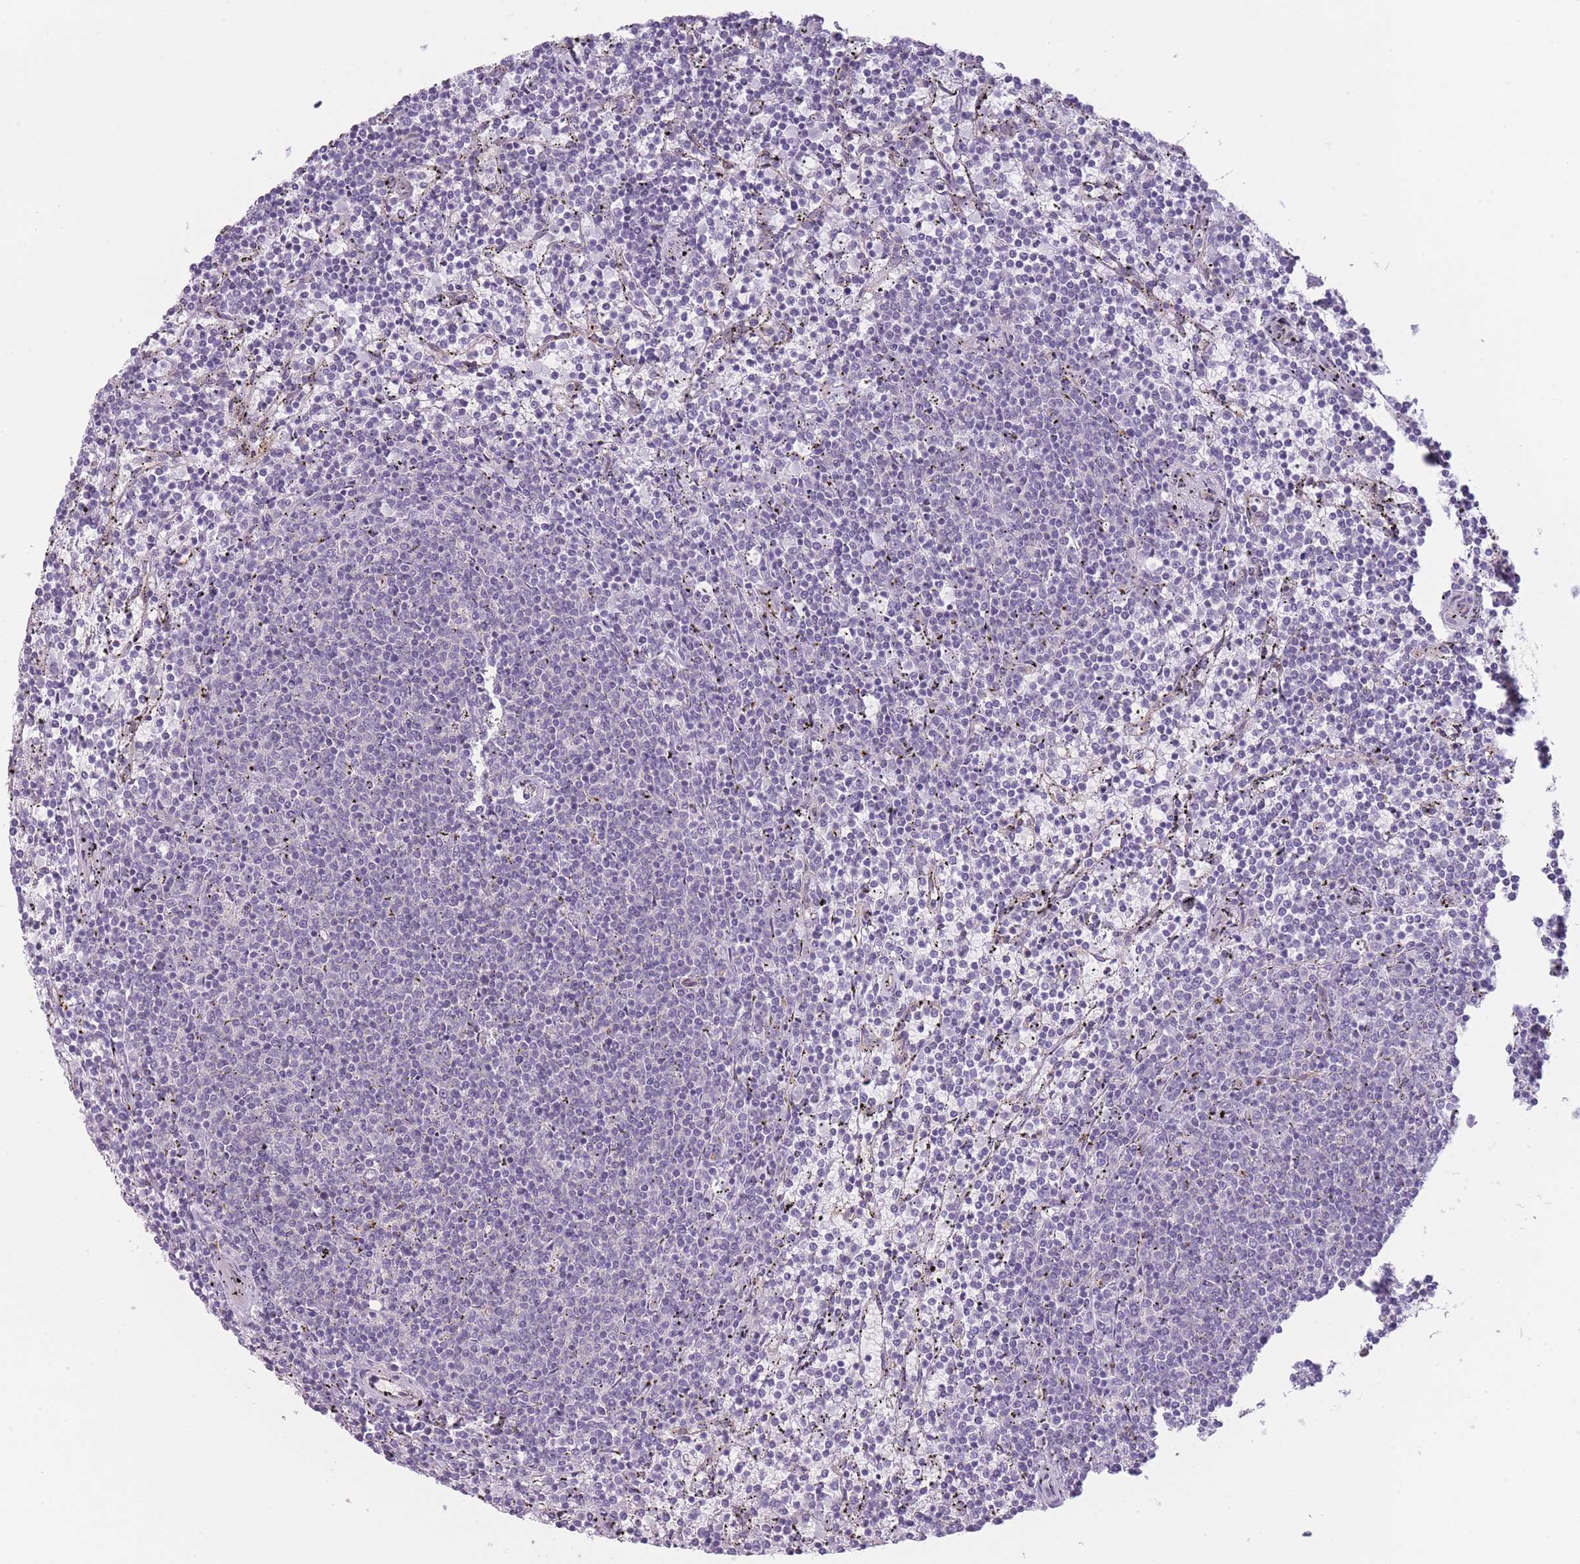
{"staining": {"intensity": "negative", "quantity": "none", "location": "none"}, "tissue": "lymphoma", "cell_type": "Tumor cells", "image_type": "cancer", "snomed": [{"axis": "morphology", "description": "Malignant lymphoma, non-Hodgkin's type, Low grade"}, {"axis": "topography", "description": "Spleen"}], "caption": "A high-resolution histopathology image shows IHC staining of low-grade malignant lymphoma, non-Hodgkin's type, which displays no significant staining in tumor cells. (Stains: DAB IHC with hematoxylin counter stain, Microscopy: brightfield microscopy at high magnification).", "gene": "OR6B3", "patient": {"sex": "female", "age": 50}}